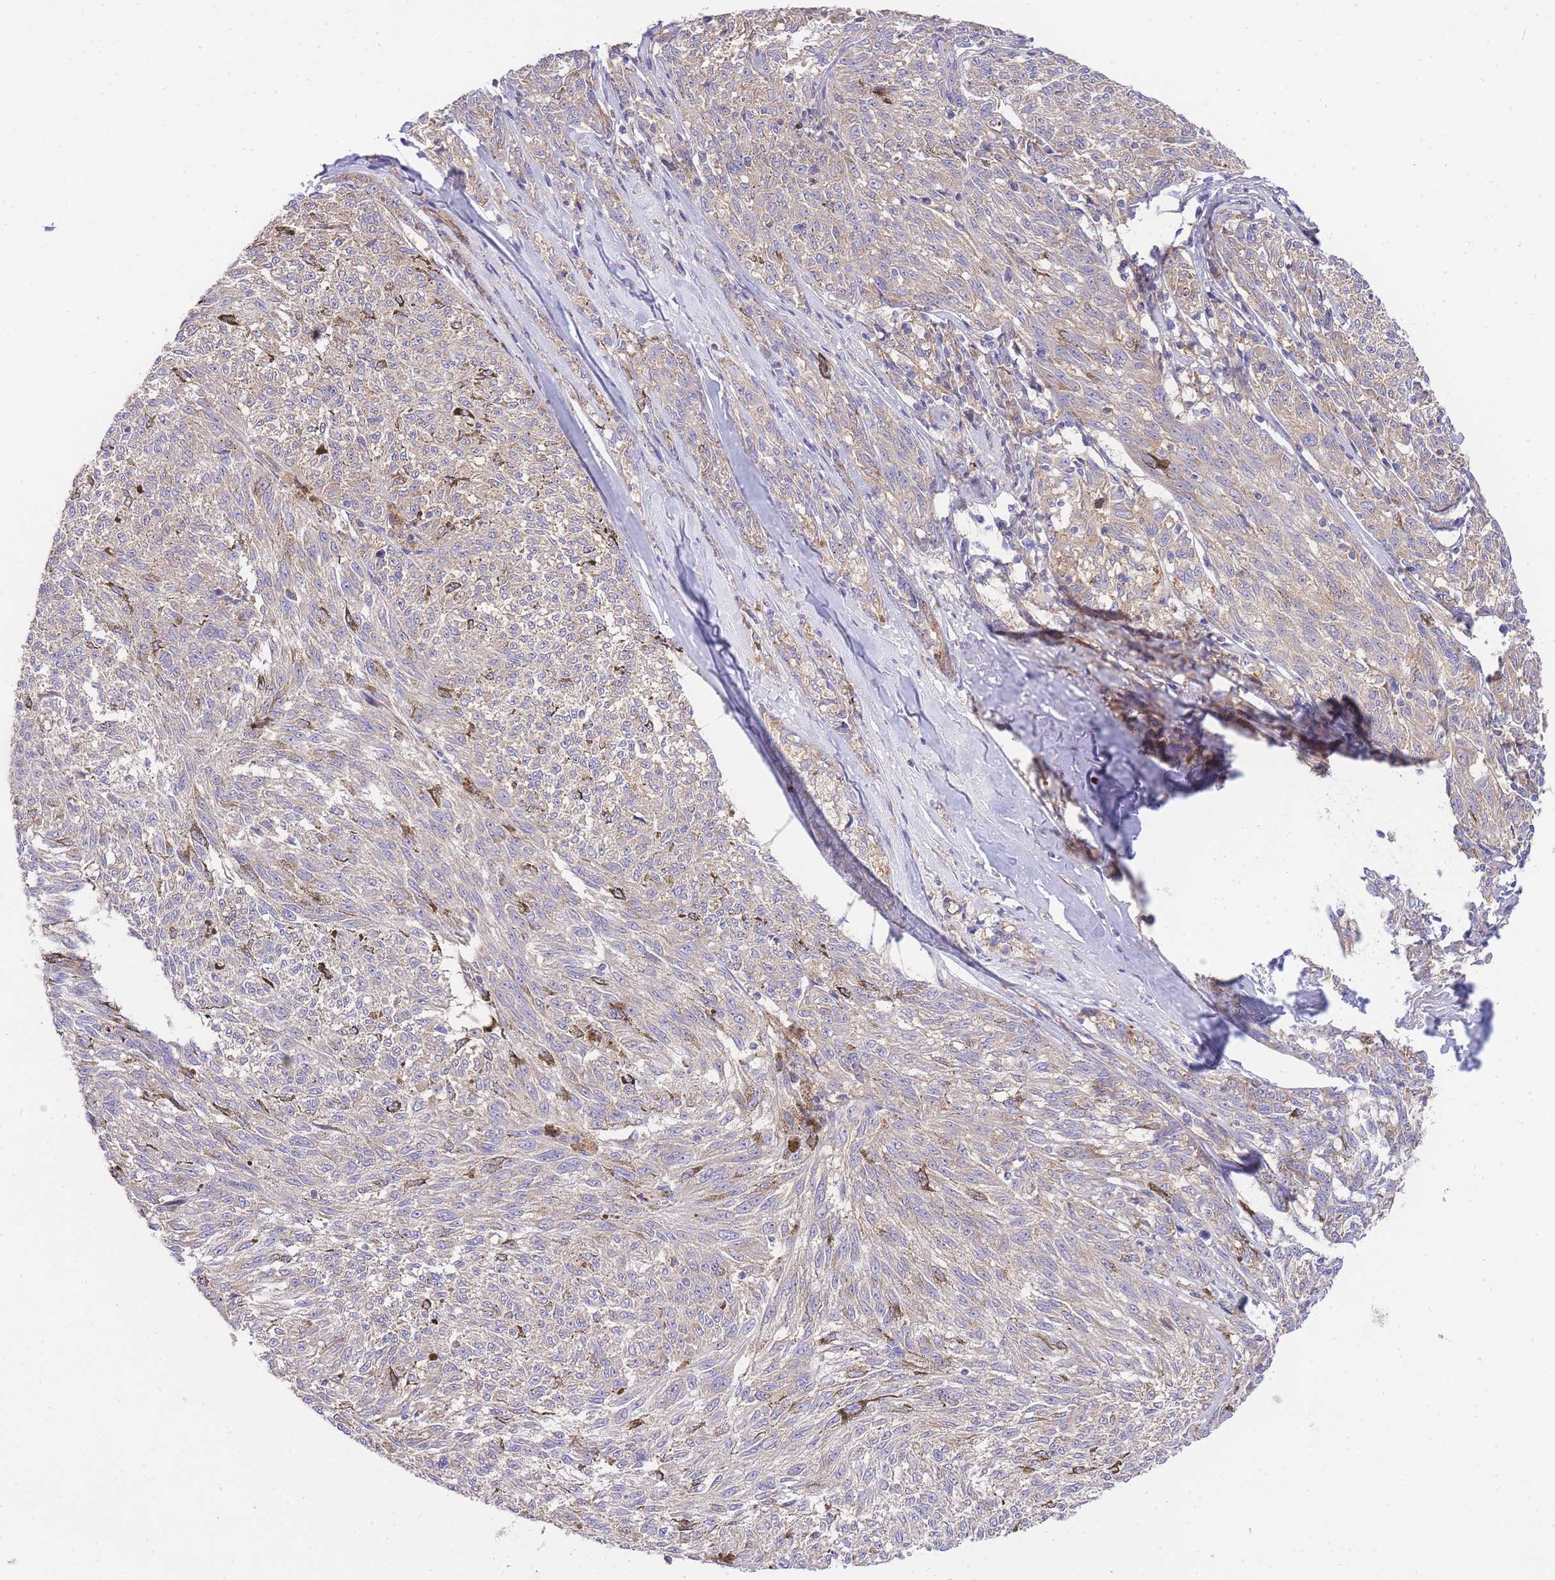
{"staining": {"intensity": "negative", "quantity": "none", "location": "none"}, "tissue": "melanoma", "cell_type": "Tumor cells", "image_type": "cancer", "snomed": [{"axis": "morphology", "description": "Malignant melanoma, NOS"}, {"axis": "topography", "description": "Skin"}], "caption": "There is no significant expression in tumor cells of malignant melanoma.", "gene": "INSYN2B", "patient": {"sex": "female", "age": 72}}